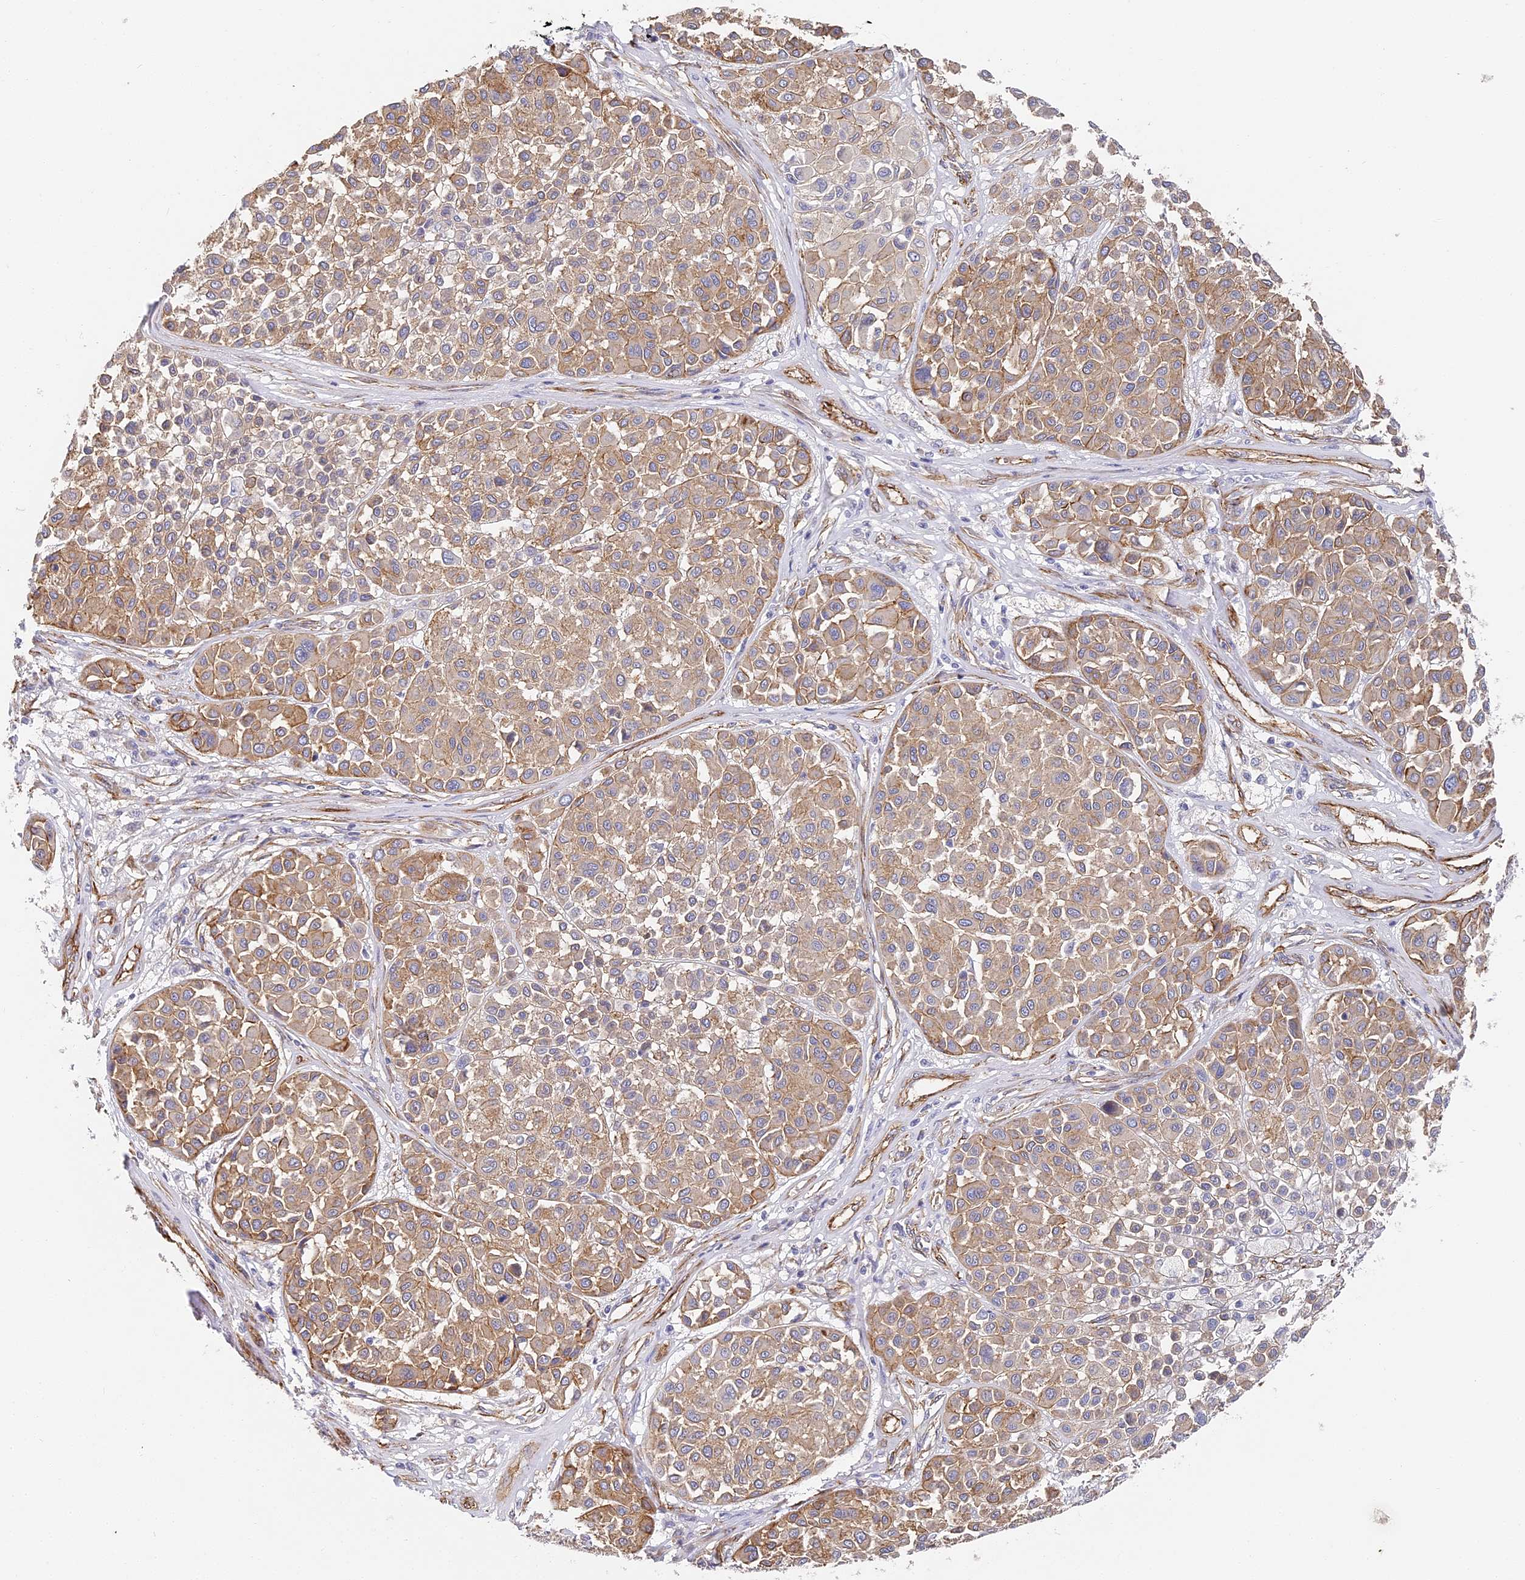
{"staining": {"intensity": "weak", "quantity": ">75%", "location": "cytoplasmic/membranous"}, "tissue": "melanoma", "cell_type": "Tumor cells", "image_type": "cancer", "snomed": [{"axis": "morphology", "description": "Malignant melanoma, Metastatic site"}, {"axis": "topography", "description": "Soft tissue"}], "caption": "A histopathology image of human malignant melanoma (metastatic site) stained for a protein demonstrates weak cytoplasmic/membranous brown staining in tumor cells. (DAB IHC, brown staining for protein, blue staining for nuclei).", "gene": "CCDC30", "patient": {"sex": "male", "age": 41}}